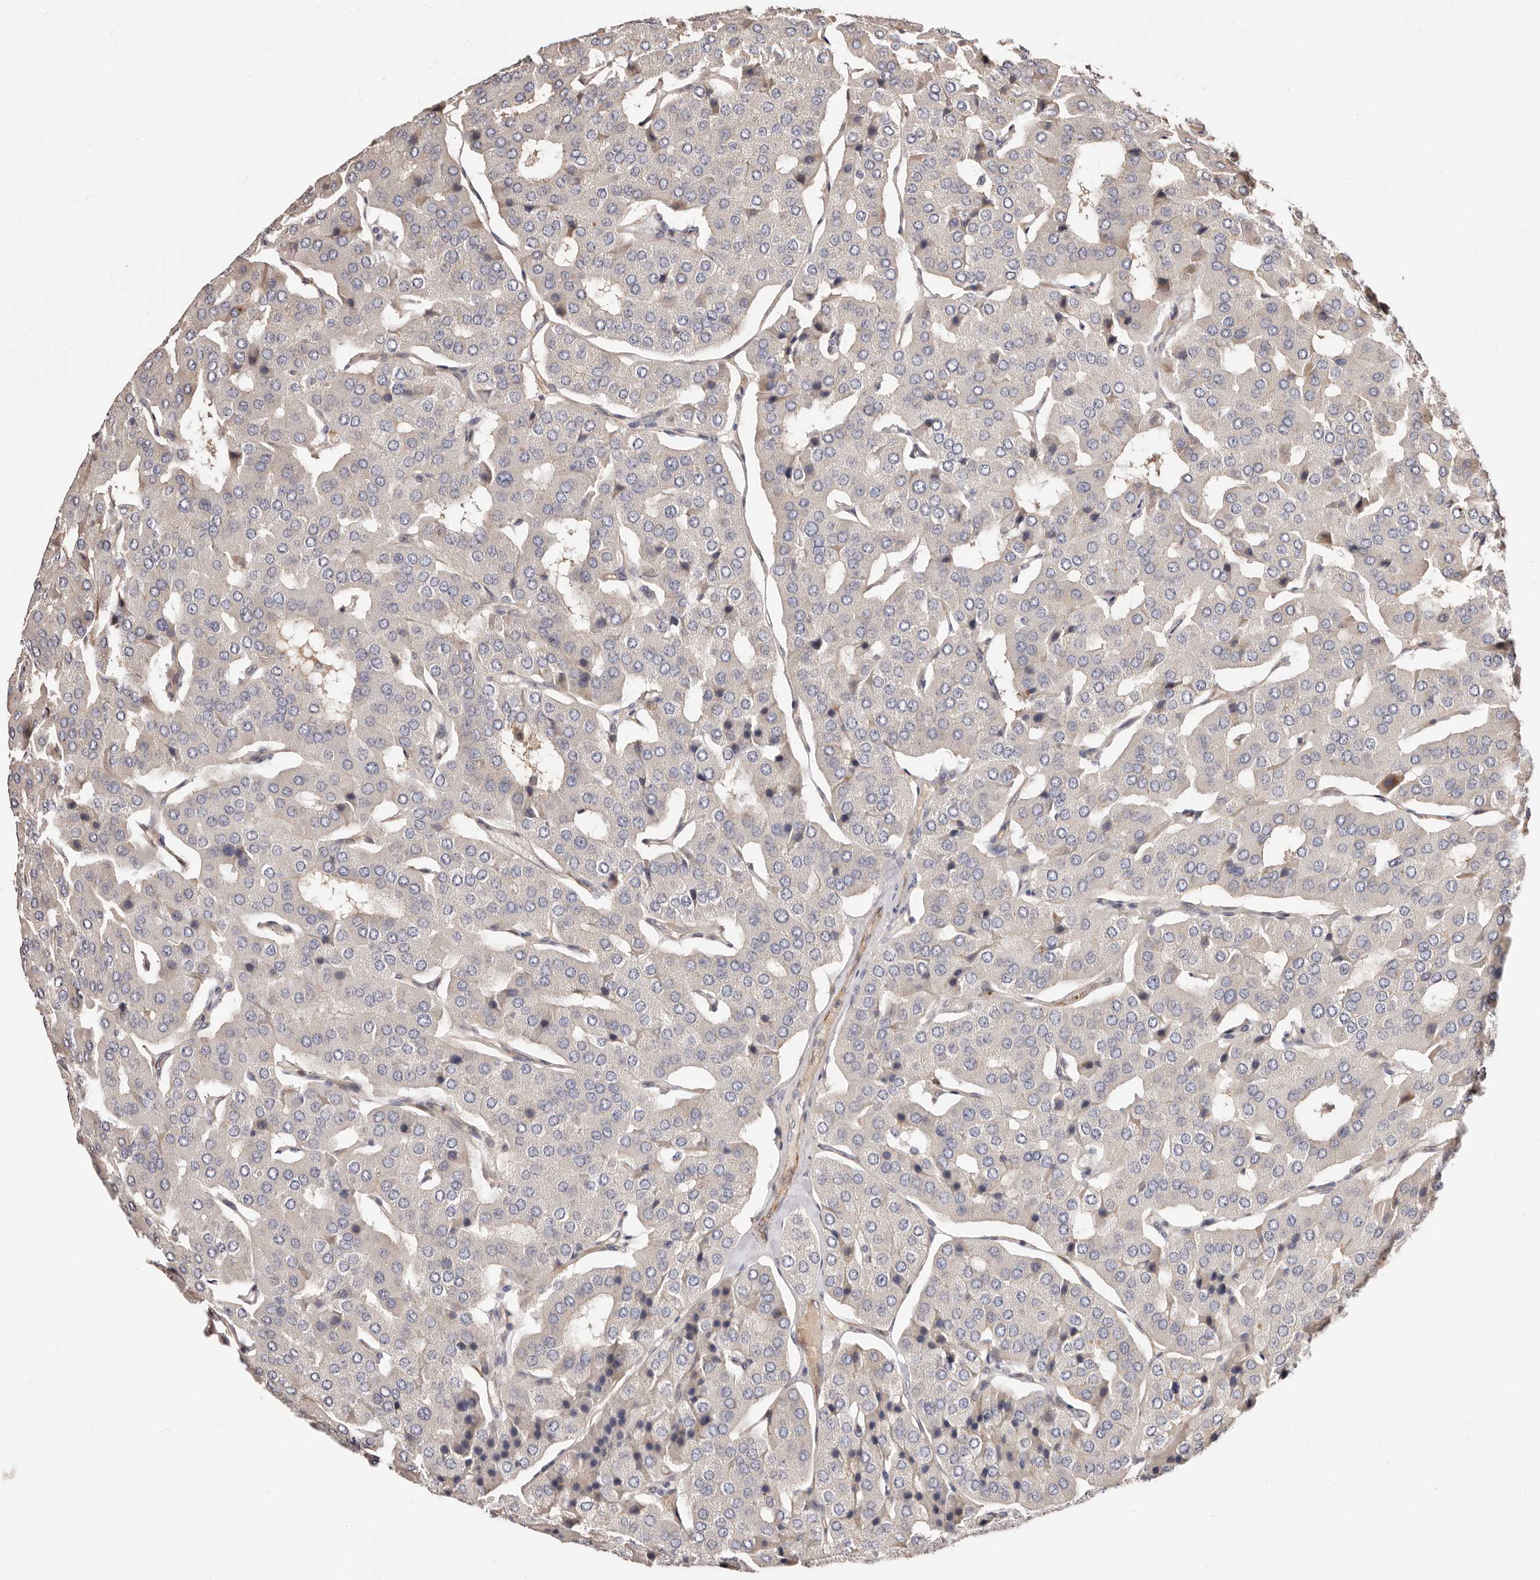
{"staining": {"intensity": "negative", "quantity": "none", "location": "none"}, "tissue": "parathyroid gland", "cell_type": "Glandular cells", "image_type": "normal", "snomed": [{"axis": "morphology", "description": "Normal tissue, NOS"}, {"axis": "morphology", "description": "Adenoma, NOS"}, {"axis": "topography", "description": "Parathyroid gland"}], "caption": "Glandular cells show no significant staining in normal parathyroid gland. (Brightfield microscopy of DAB immunohistochemistry (IHC) at high magnification).", "gene": "TRIP13", "patient": {"sex": "female", "age": 86}}